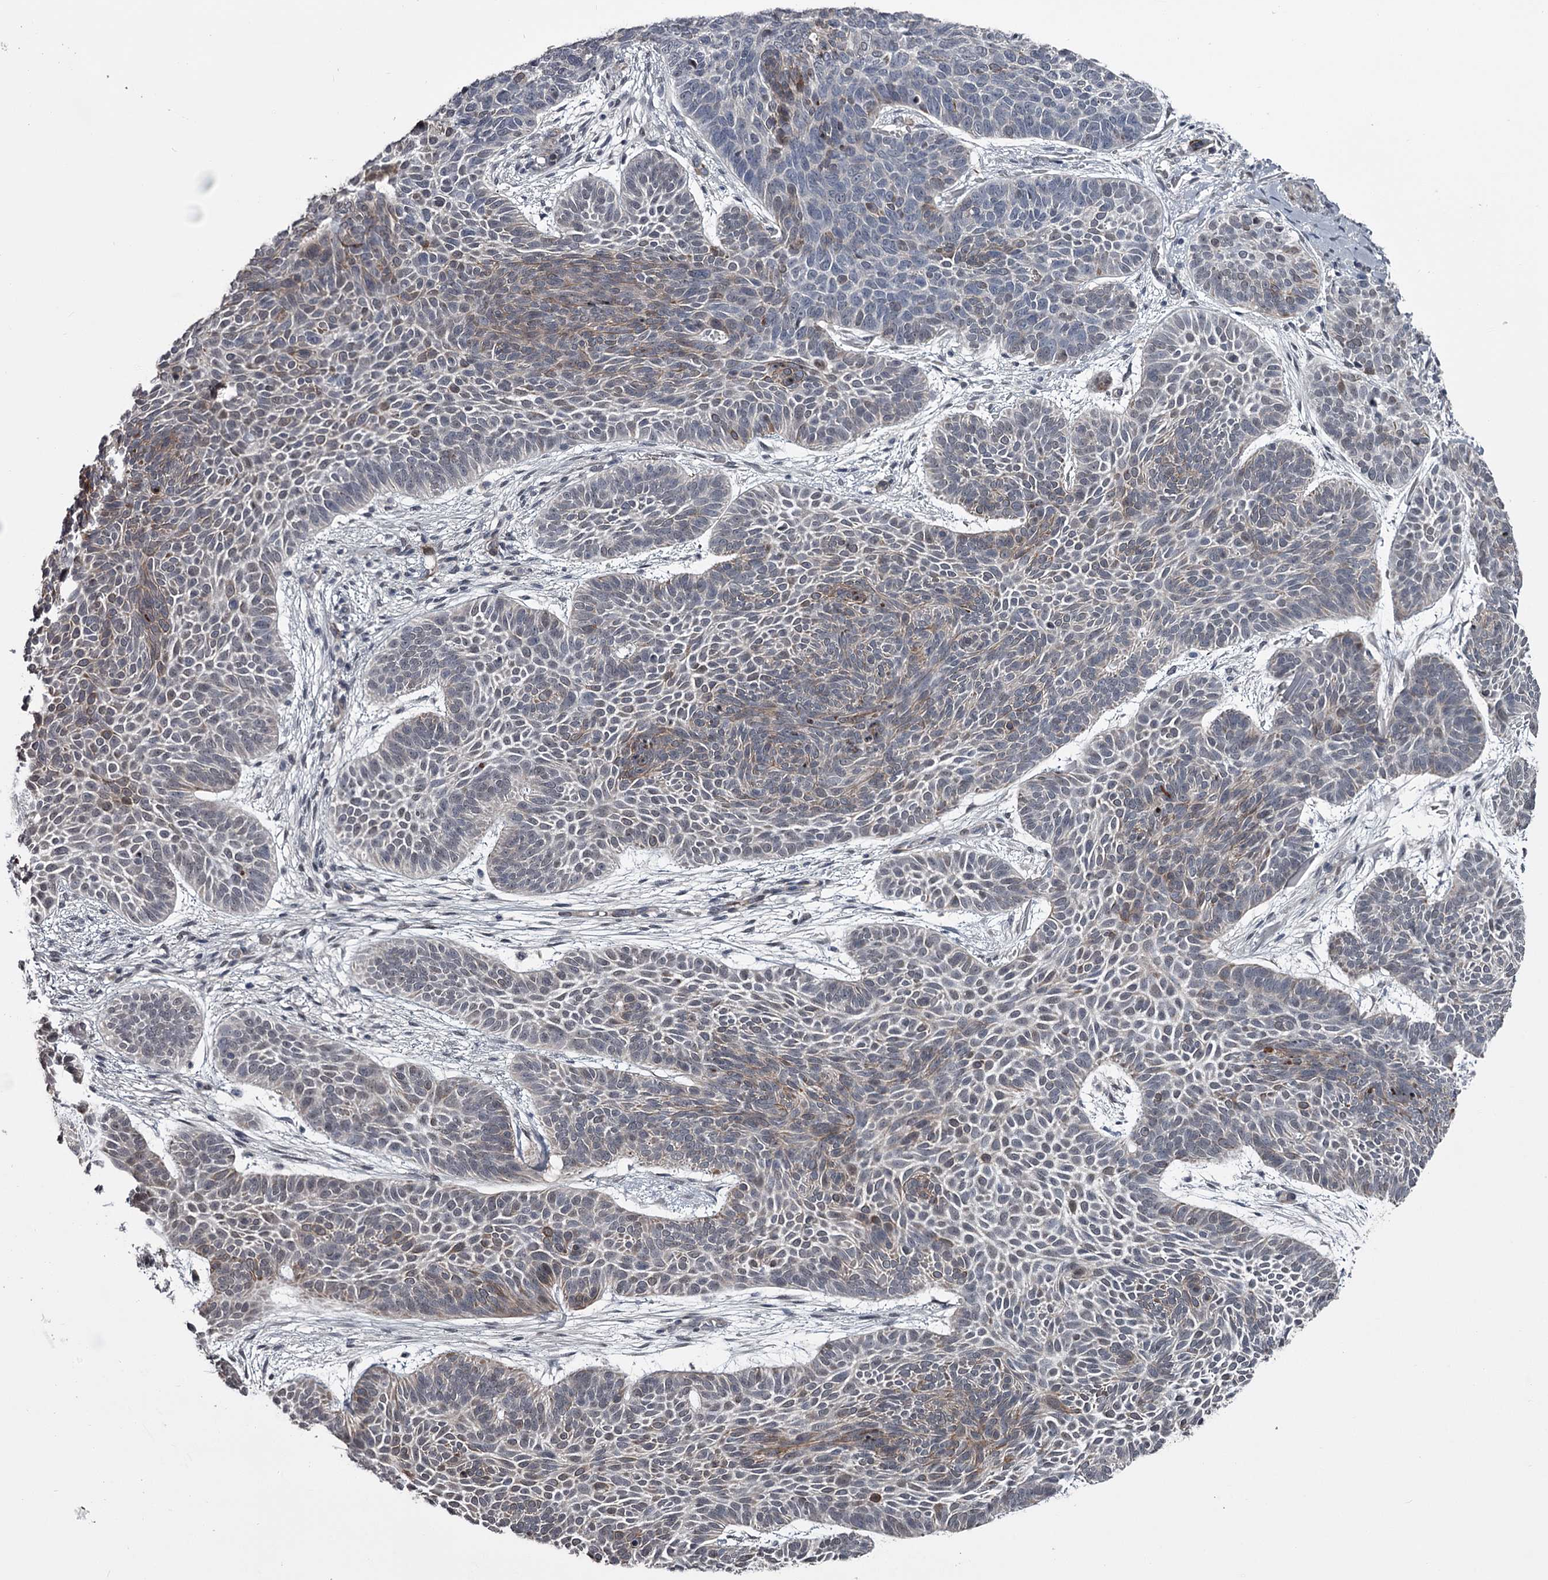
{"staining": {"intensity": "weak", "quantity": "<25%", "location": "cytoplasmic/membranous"}, "tissue": "skin cancer", "cell_type": "Tumor cells", "image_type": "cancer", "snomed": [{"axis": "morphology", "description": "Basal cell carcinoma"}, {"axis": "topography", "description": "Skin"}], "caption": "IHC histopathology image of basal cell carcinoma (skin) stained for a protein (brown), which shows no staining in tumor cells. The staining is performed using DAB (3,3'-diaminobenzidine) brown chromogen with nuclei counter-stained in using hematoxylin.", "gene": "PRPF40B", "patient": {"sex": "male", "age": 85}}